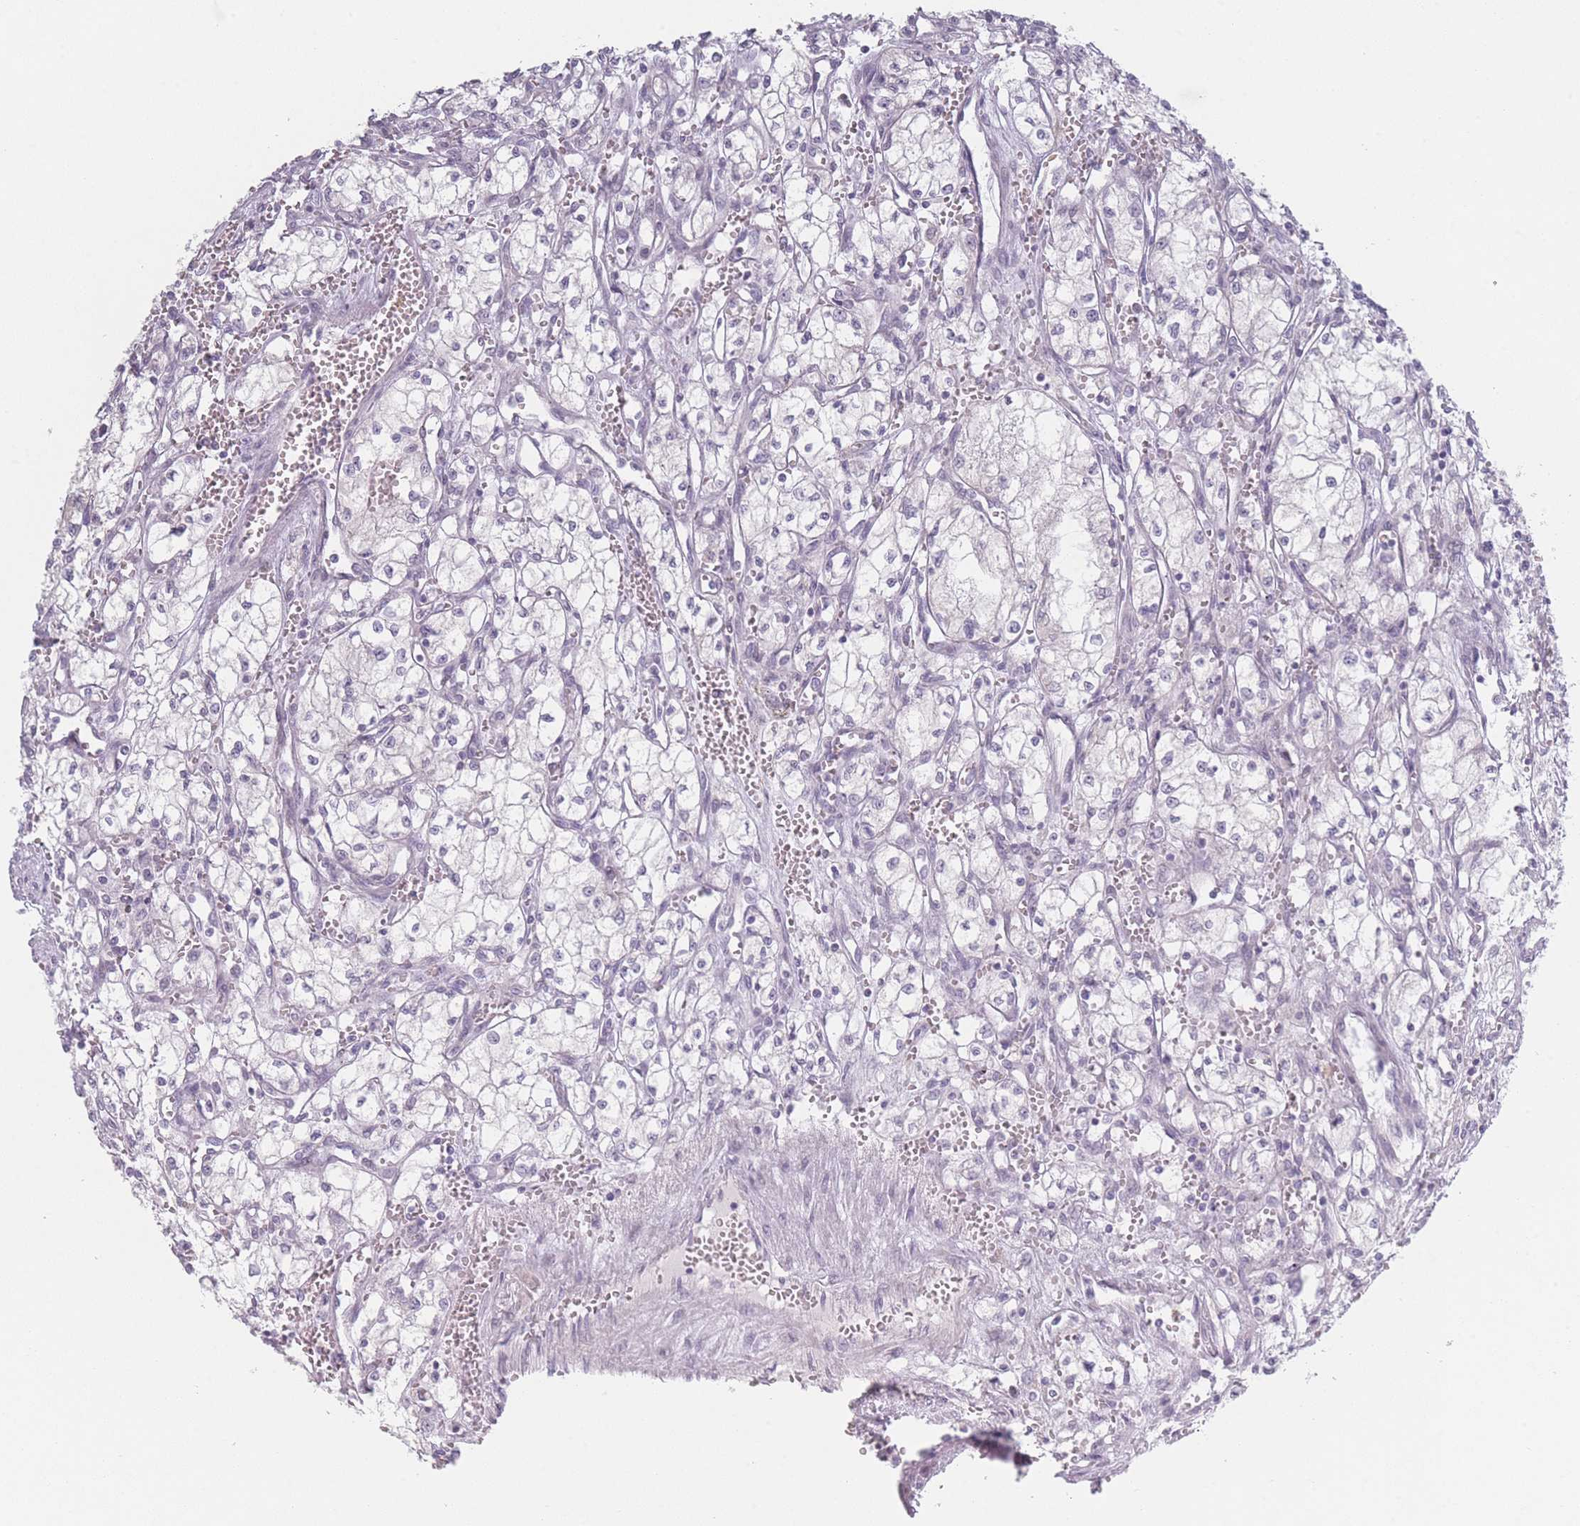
{"staining": {"intensity": "negative", "quantity": "none", "location": "none"}, "tissue": "renal cancer", "cell_type": "Tumor cells", "image_type": "cancer", "snomed": [{"axis": "morphology", "description": "Adenocarcinoma, NOS"}, {"axis": "topography", "description": "Kidney"}], "caption": "Immunohistochemistry histopathology image of human renal cancer stained for a protein (brown), which reveals no positivity in tumor cells.", "gene": "RASL10B", "patient": {"sex": "male", "age": 59}}